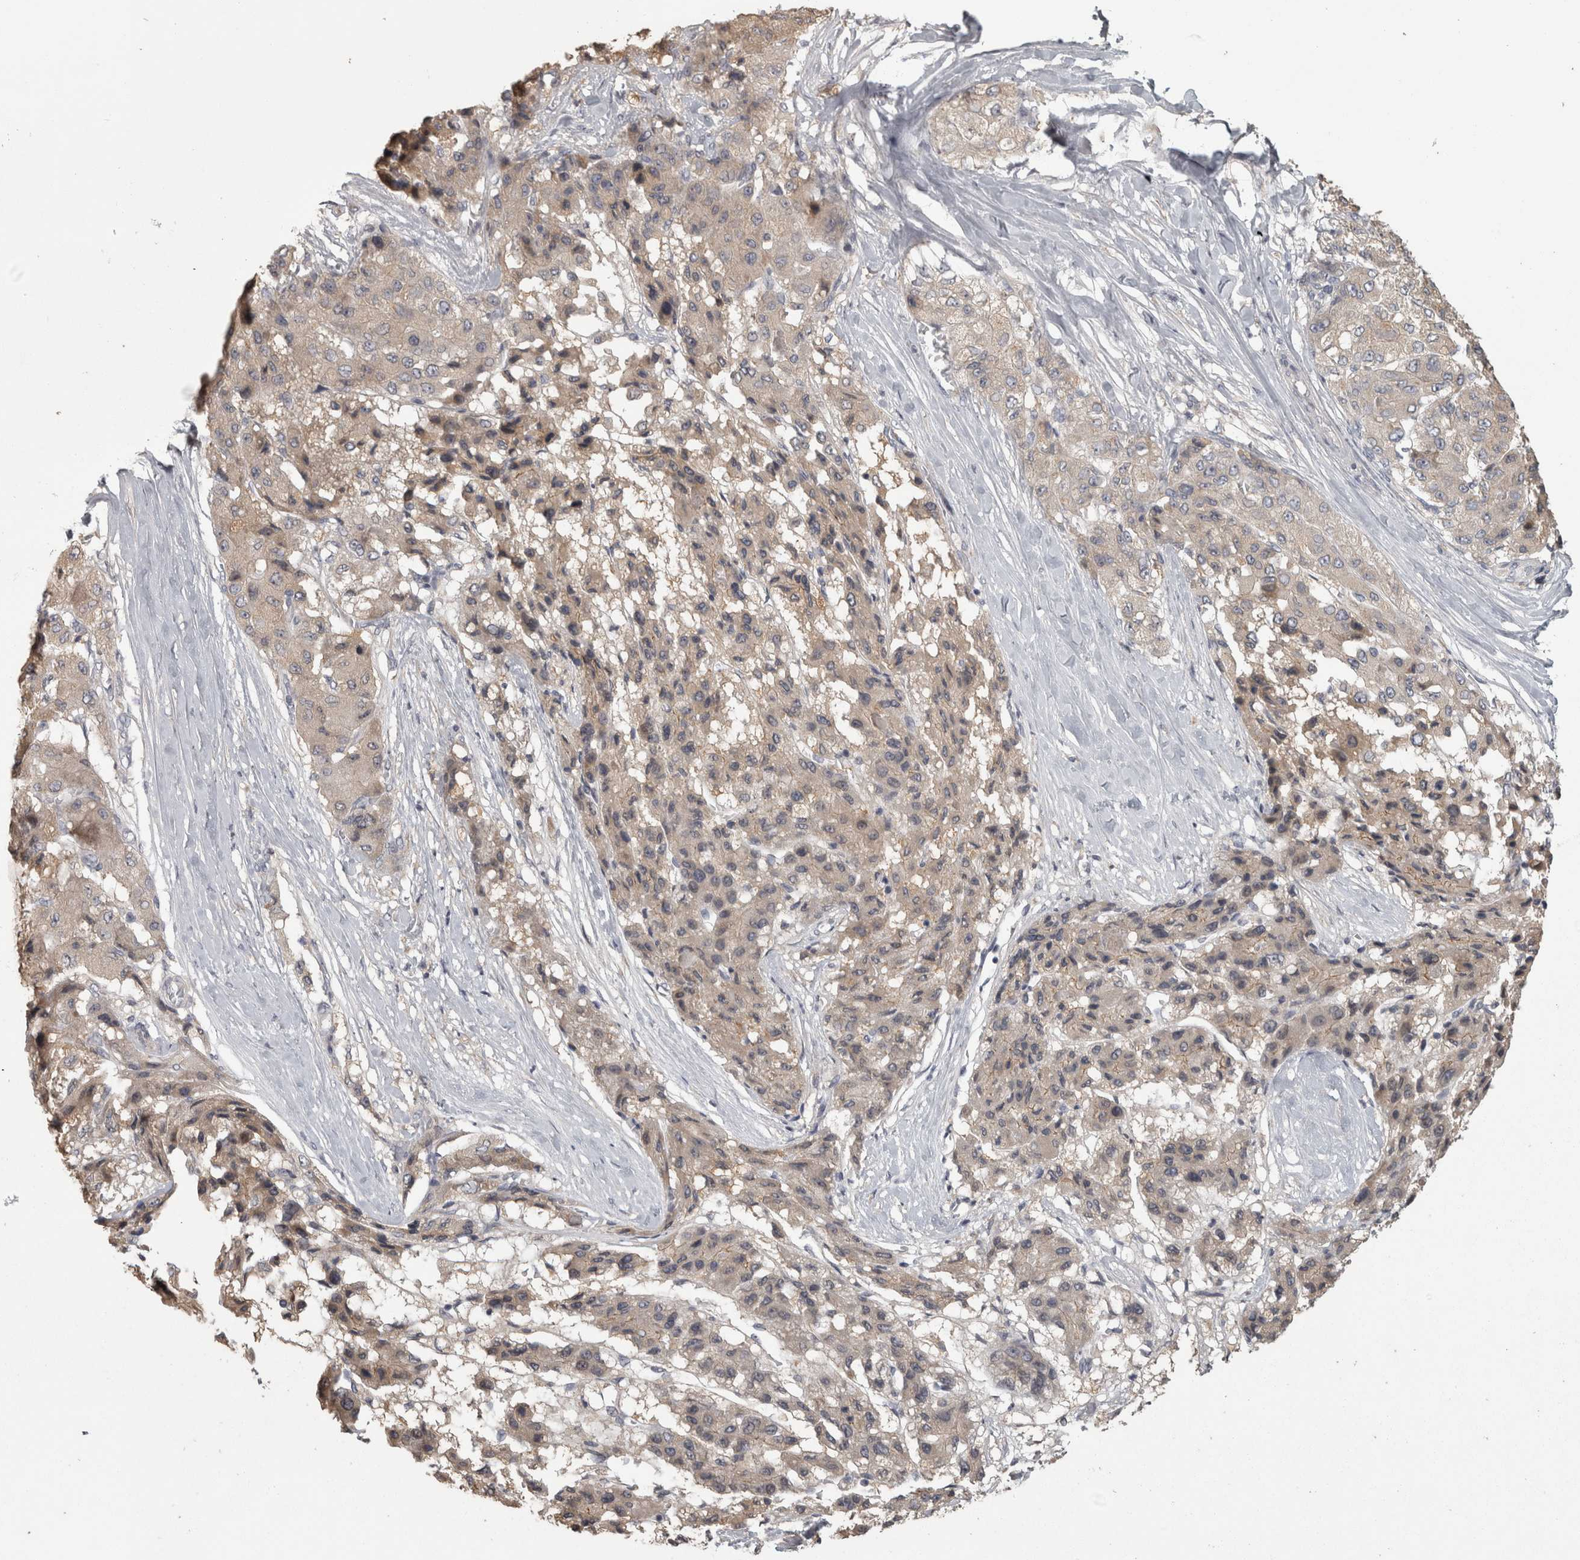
{"staining": {"intensity": "weak", "quantity": ">75%", "location": "cytoplasmic/membranous"}, "tissue": "liver cancer", "cell_type": "Tumor cells", "image_type": "cancer", "snomed": [{"axis": "morphology", "description": "Carcinoma, Hepatocellular, NOS"}, {"axis": "topography", "description": "Liver"}], "caption": "The immunohistochemical stain shows weak cytoplasmic/membranous expression in tumor cells of liver hepatocellular carcinoma tissue.", "gene": "RAB29", "patient": {"sex": "male", "age": 80}}